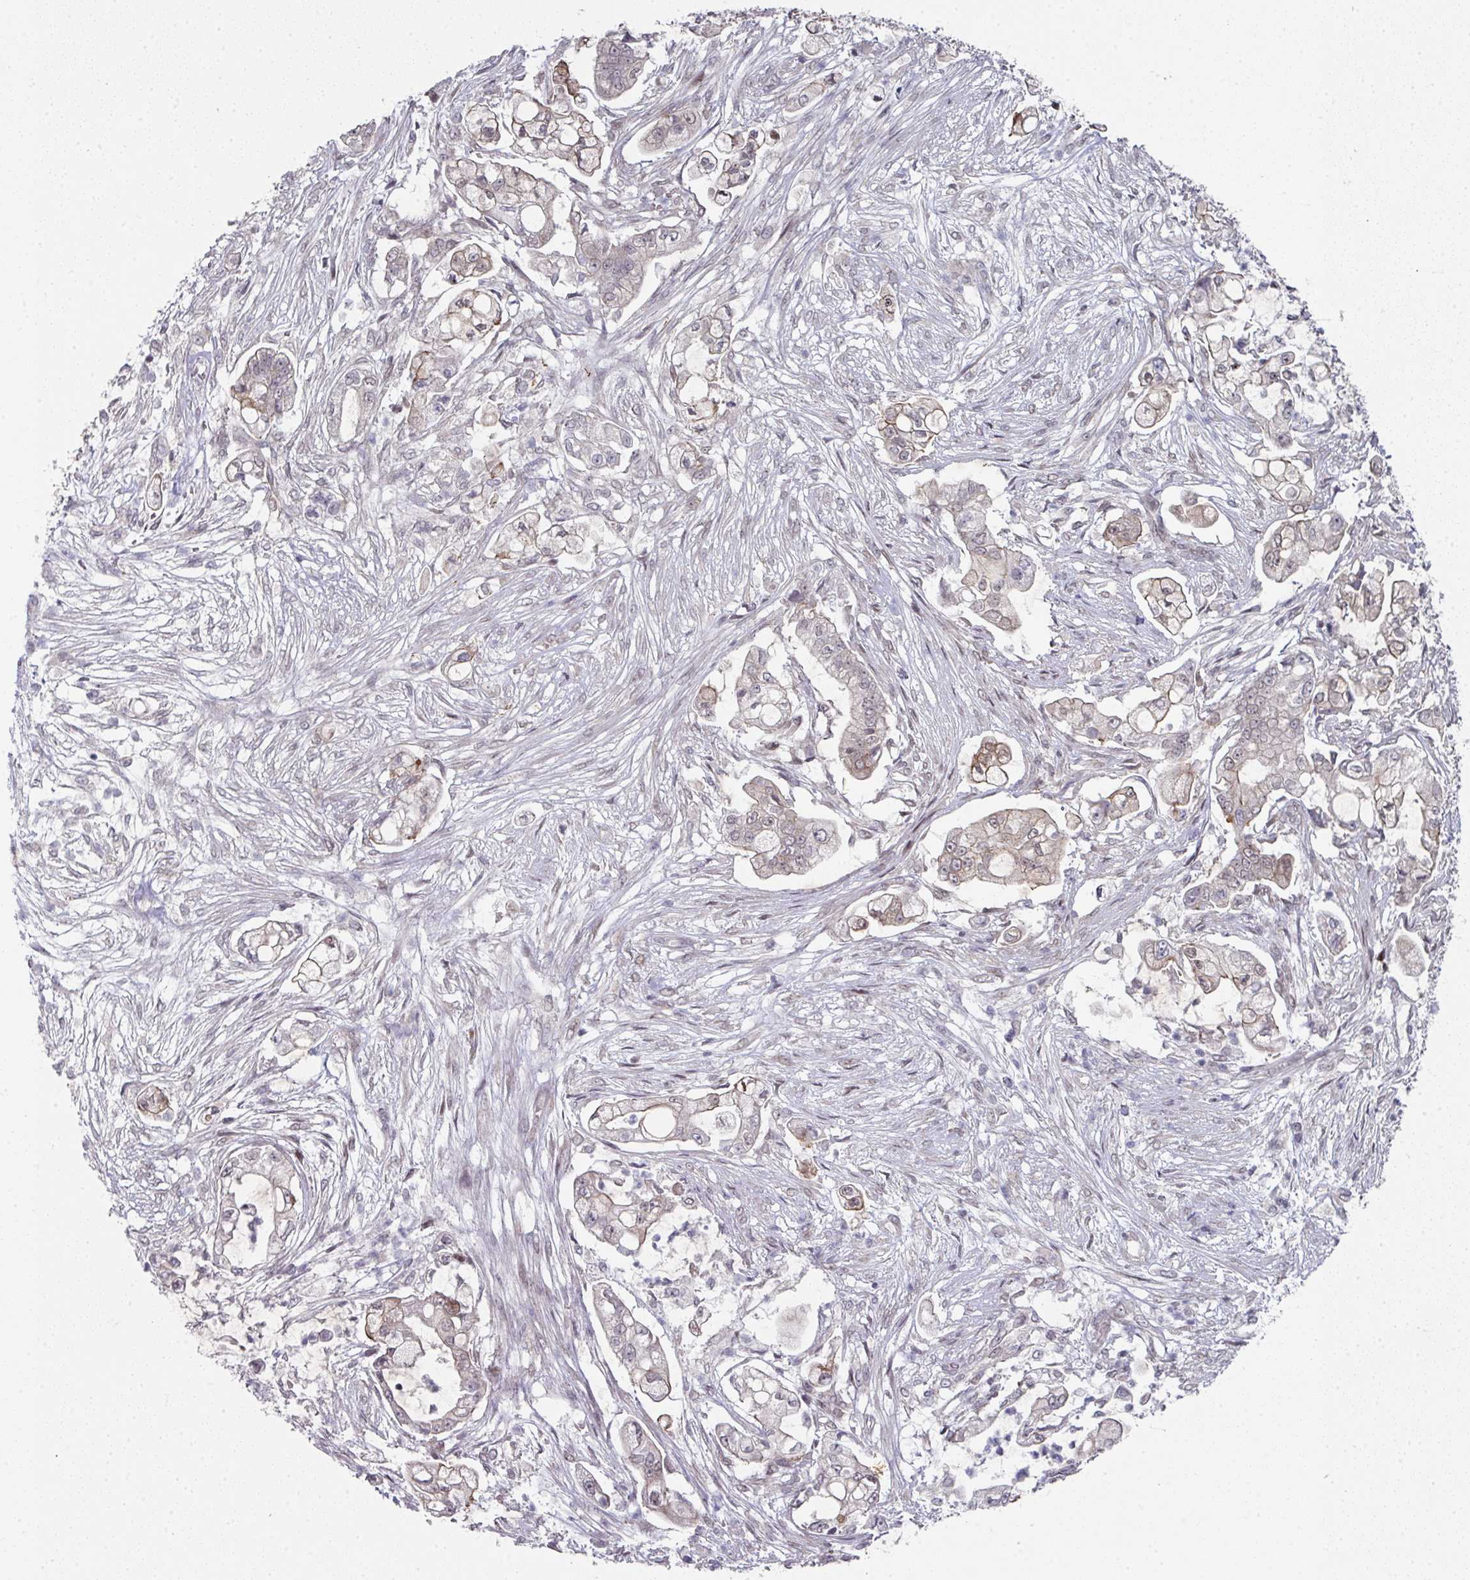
{"staining": {"intensity": "weak", "quantity": "25%-75%", "location": "cytoplasmic/membranous,nuclear"}, "tissue": "pancreatic cancer", "cell_type": "Tumor cells", "image_type": "cancer", "snomed": [{"axis": "morphology", "description": "Adenocarcinoma, NOS"}, {"axis": "topography", "description": "Pancreas"}], "caption": "Immunohistochemical staining of human adenocarcinoma (pancreatic) exhibits low levels of weak cytoplasmic/membranous and nuclear protein positivity in approximately 25%-75% of tumor cells.", "gene": "TMCC1", "patient": {"sex": "female", "age": 69}}